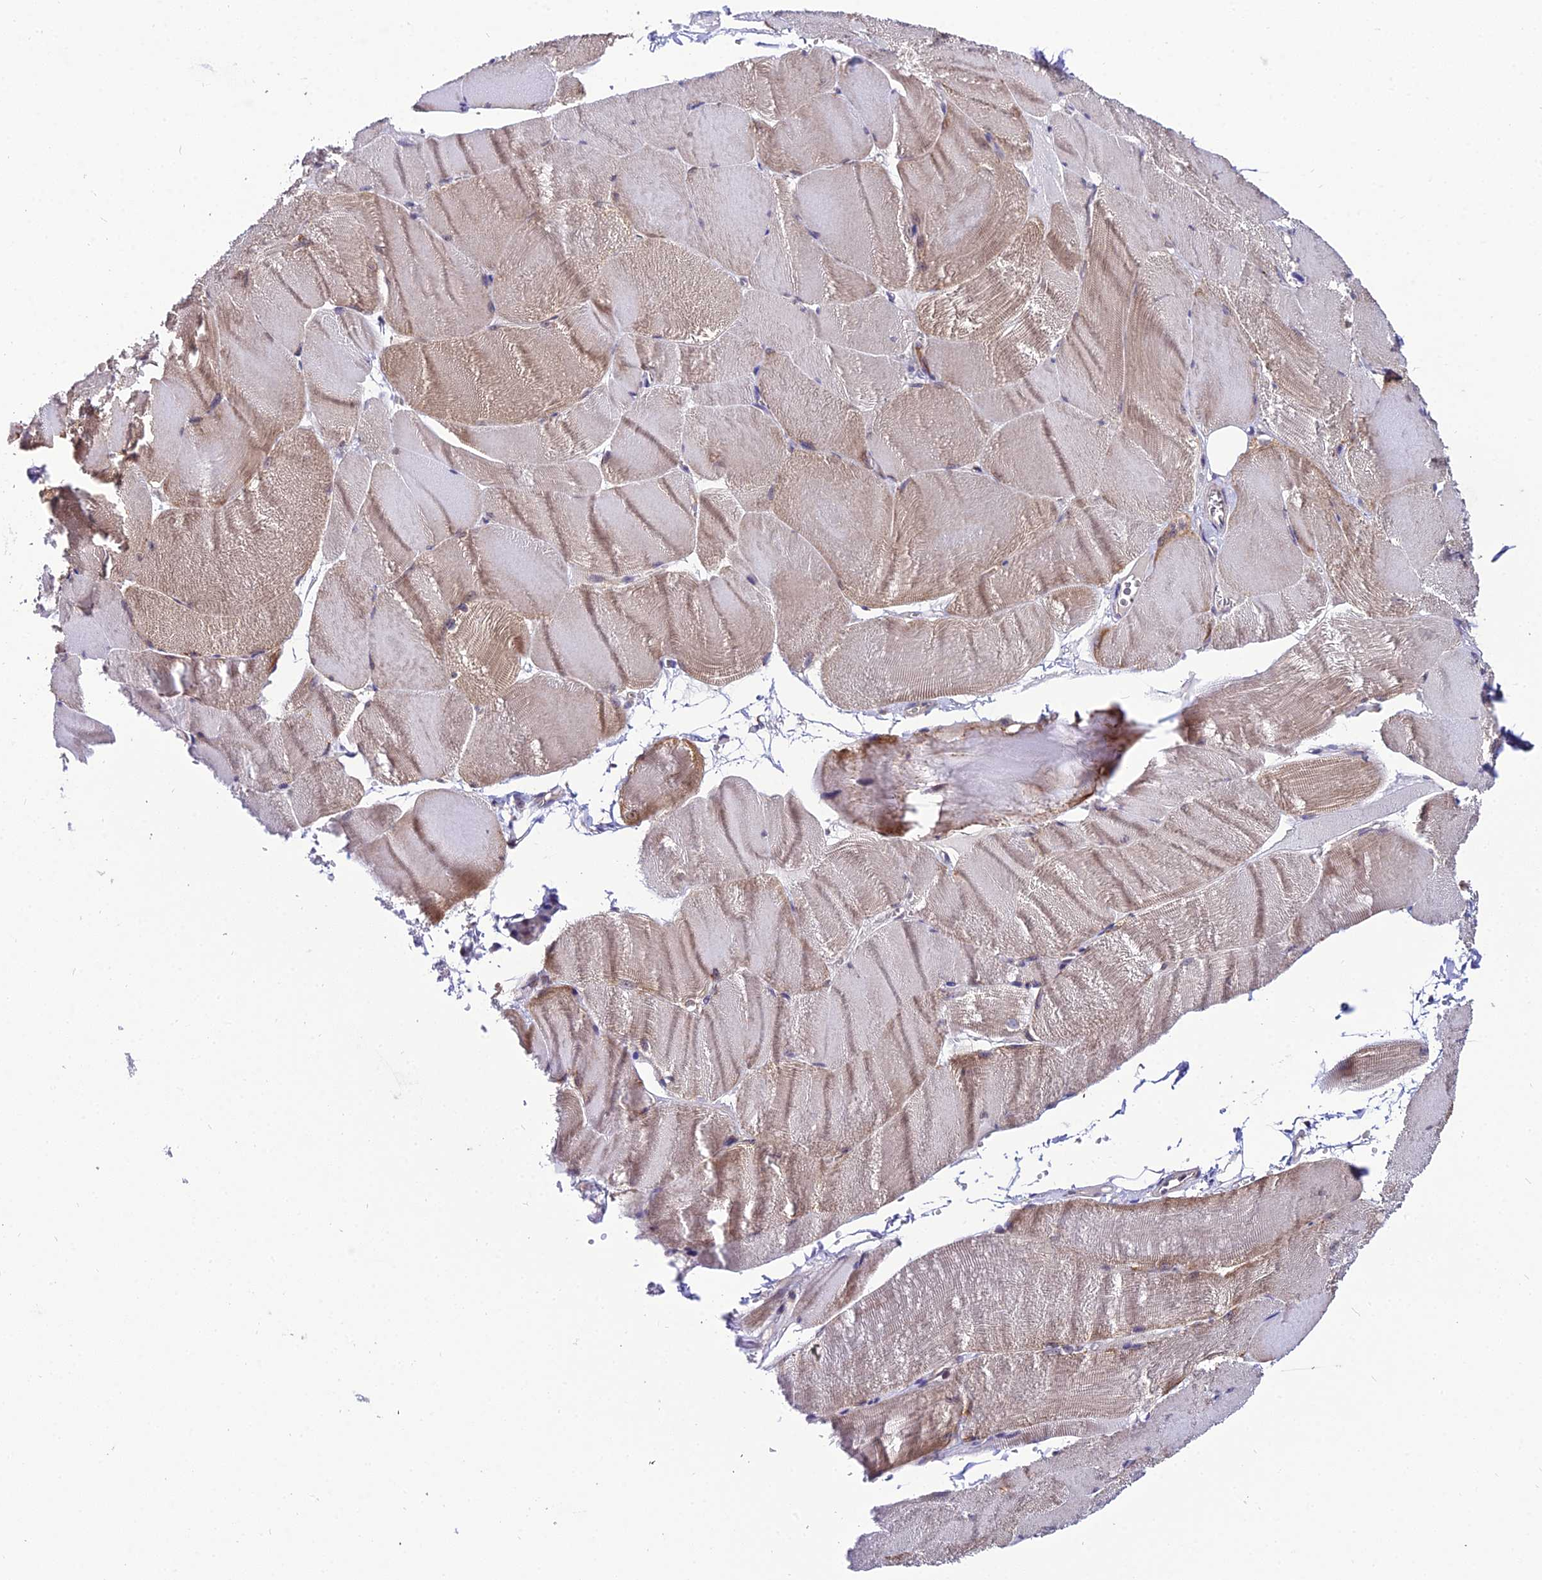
{"staining": {"intensity": "moderate", "quantity": "25%-75%", "location": "cytoplasmic/membranous"}, "tissue": "skeletal muscle", "cell_type": "Myocytes", "image_type": "normal", "snomed": [{"axis": "morphology", "description": "Normal tissue, NOS"}, {"axis": "morphology", "description": "Basal cell carcinoma"}, {"axis": "topography", "description": "Skeletal muscle"}], "caption": "Immunohistochemistry (IHC) staining of normal skeletal muscle, which demonstrates medium levels of moderate cytoplasmic/membranous staining in about 25%-75% of myocytes indicating moderate cytoplasmic/membranous protein positivity. The staining was performed using DAB (3,3'-diaminobenzidine) (brown) for protein detection and nuclei were counterstained in hematoxylin (blue).", "gene": "PSMD2", "patient": {"sex": "female", "age": 64}}